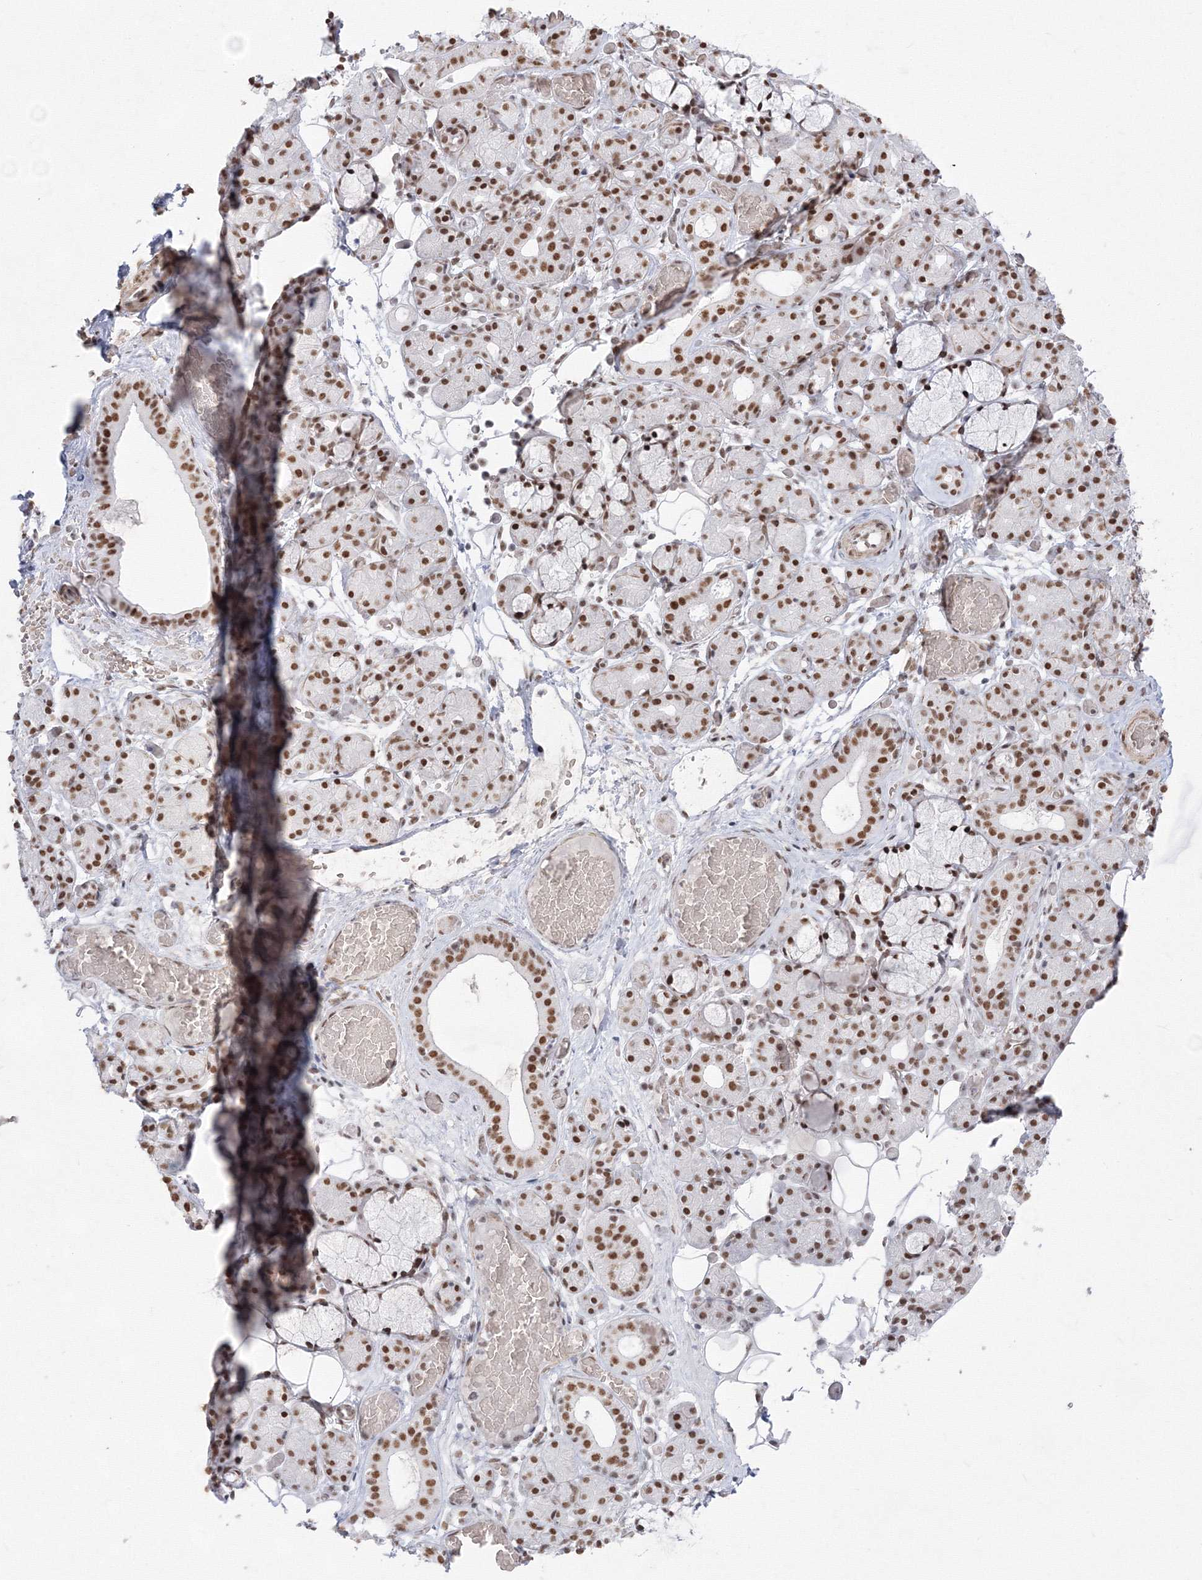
{"staining": {"intensity": "moderate", "quantity": ">75%", "location": "nuclear"}, "tissue": "salivary gland", "cell_type": "Glandular cells", "image_type": "normal", "snomed": [{"axis": "morphology", "description": "Normal tissue, NOS"}, {"axis": "topography", "description": "Salivary gland"}], "caption": "An image showing moderate nuclear expression in approximately >75% of glandular cells in benign salivary gland, as visualized by brown immunohistochemical staining.", "gene": "ZNF638", "patient": {"sex": "male", "age": 63}}